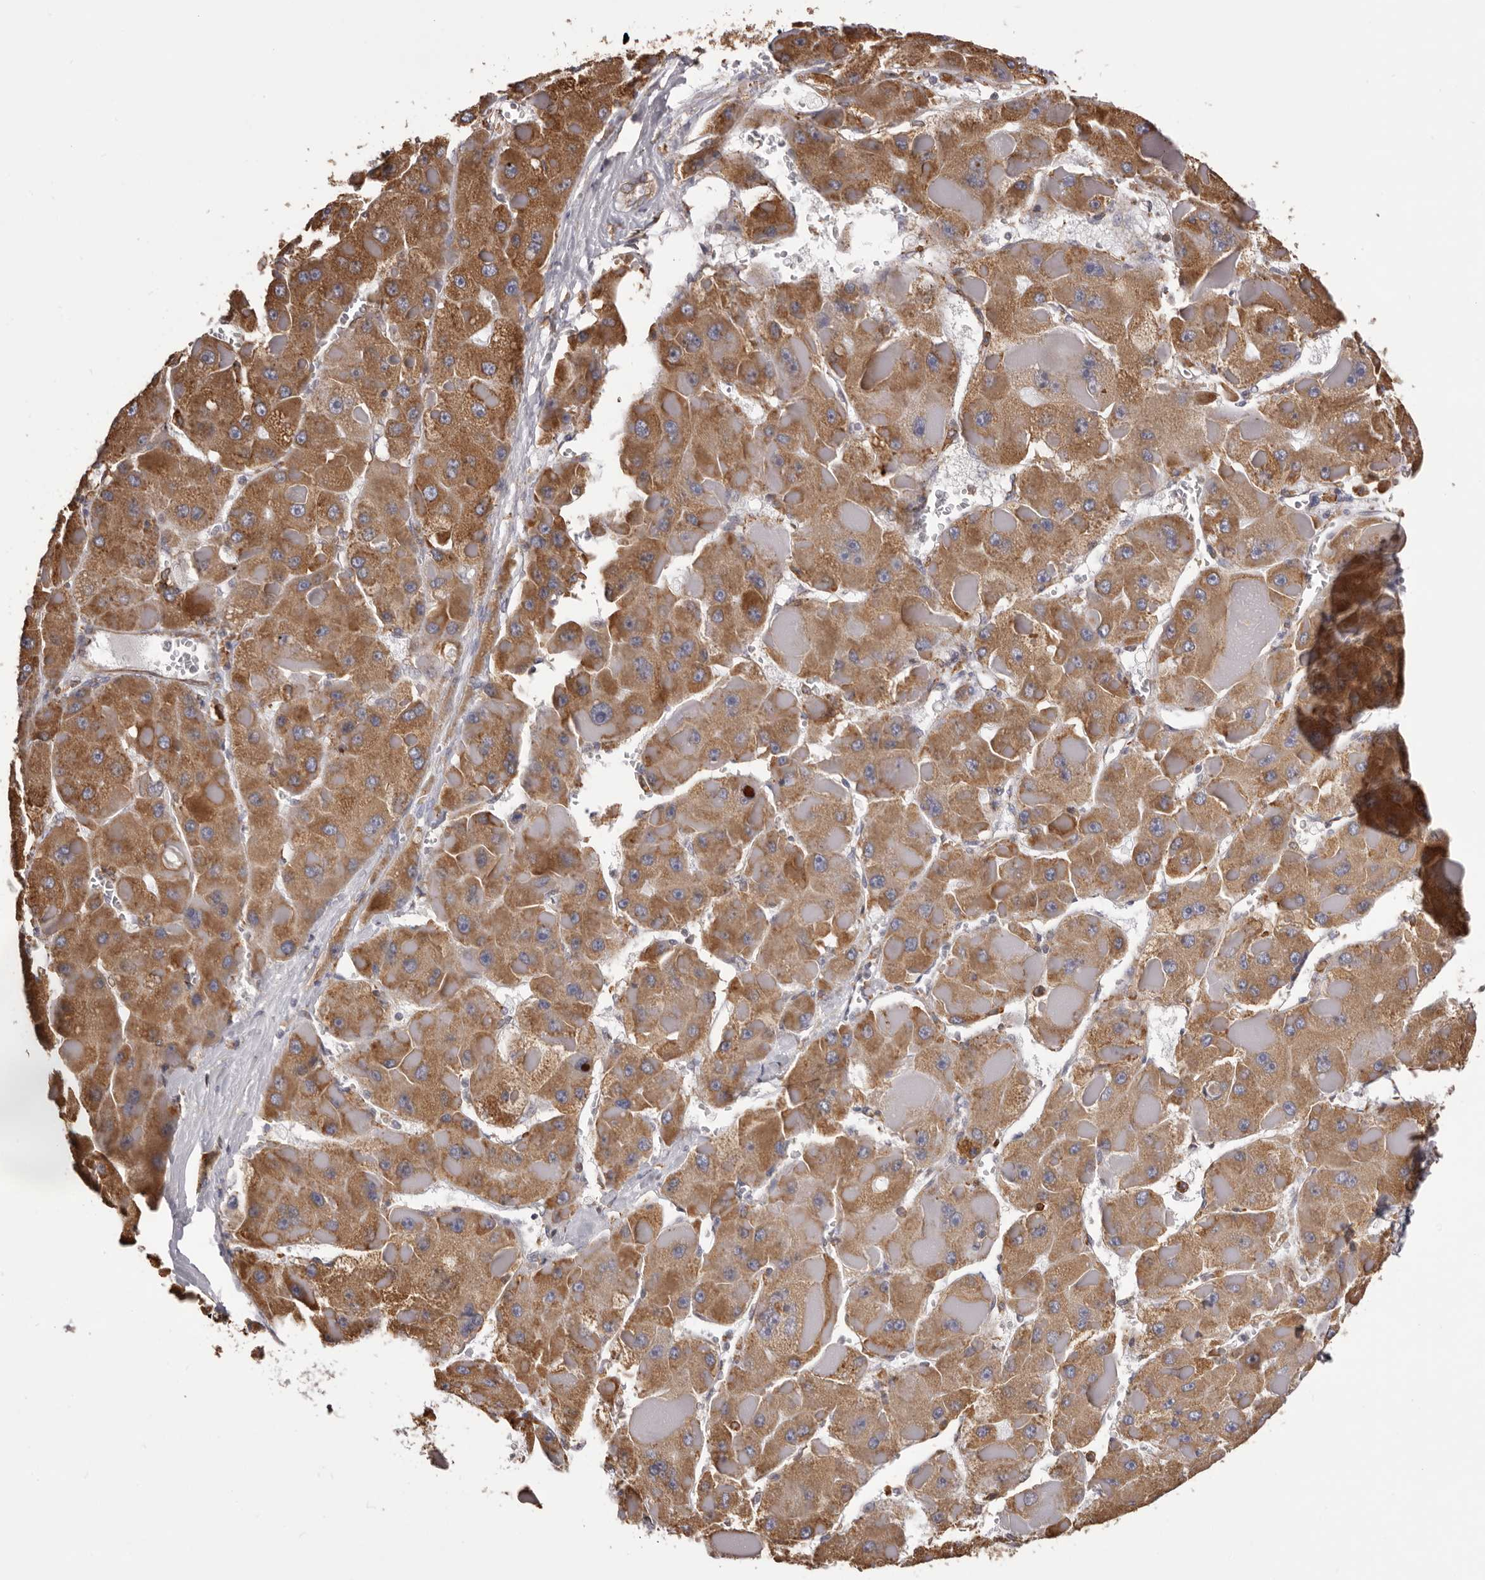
{"staining": {"intensity": "moderate", "quantity": ">75%", "location": "cytoplasmic/membranous"}, "tissue": "liver cancer", "cell_type": "Tumor cells", "image_type": "cancer", "snomed": [{"axis": "morphology", "description": "Carcinoma, Hepatocellular, NOS"}, {"axis": "topography", "description": "Liver"}], "caption": "An immunohistochemistry histopathology image of tumor tissue is shown. Protein staining in brown labels moderate cytoplasmic/membranous positivity in liver cancer (hepatocellular carcinoma) within tumor cells.", "gene": "QRSL1", "patient": {"sex": "female", "age": 73}}